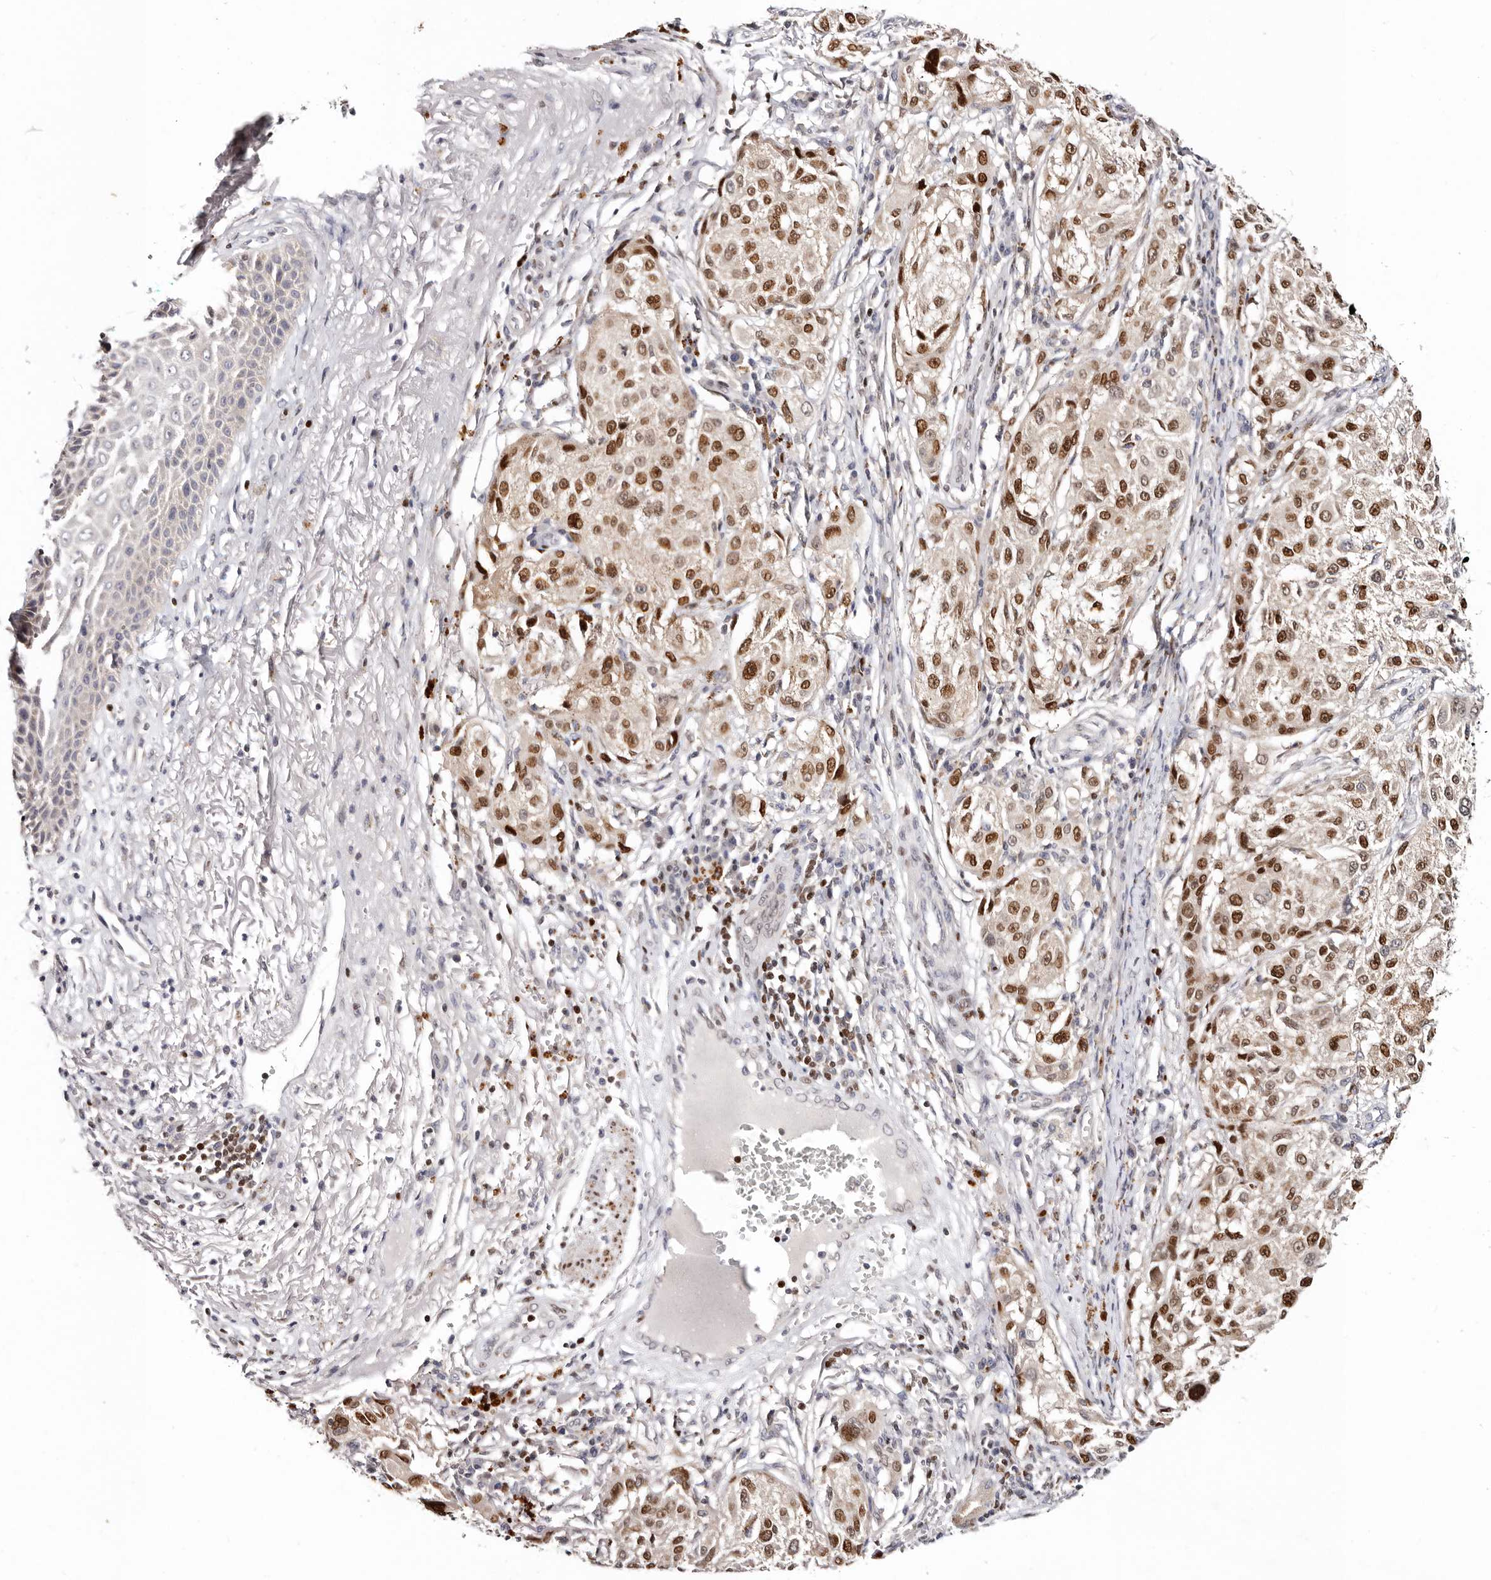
{"staining": {"intensity": "strong", "quantity": ">75%", "location": "nuclear"}, "tissue": "melanoma", "cell_type": "Tumor cells", "image_type": "cancer", "snomed": [{"axis": "morphology", "description": "Necrosis, NOS"}, {"axis": "morphology", "description": "Malignant melanoma, NOS"}, {"axis": "topography", "description": "Skin"}], "caption": "This image shows immunohistochemistry (IHC) staining of human melanoma, with high strong nuclear expression in about >75% of tumor cells.", "gene": "IQGAP3", "patient": {"sex": "female", "age": 87}}